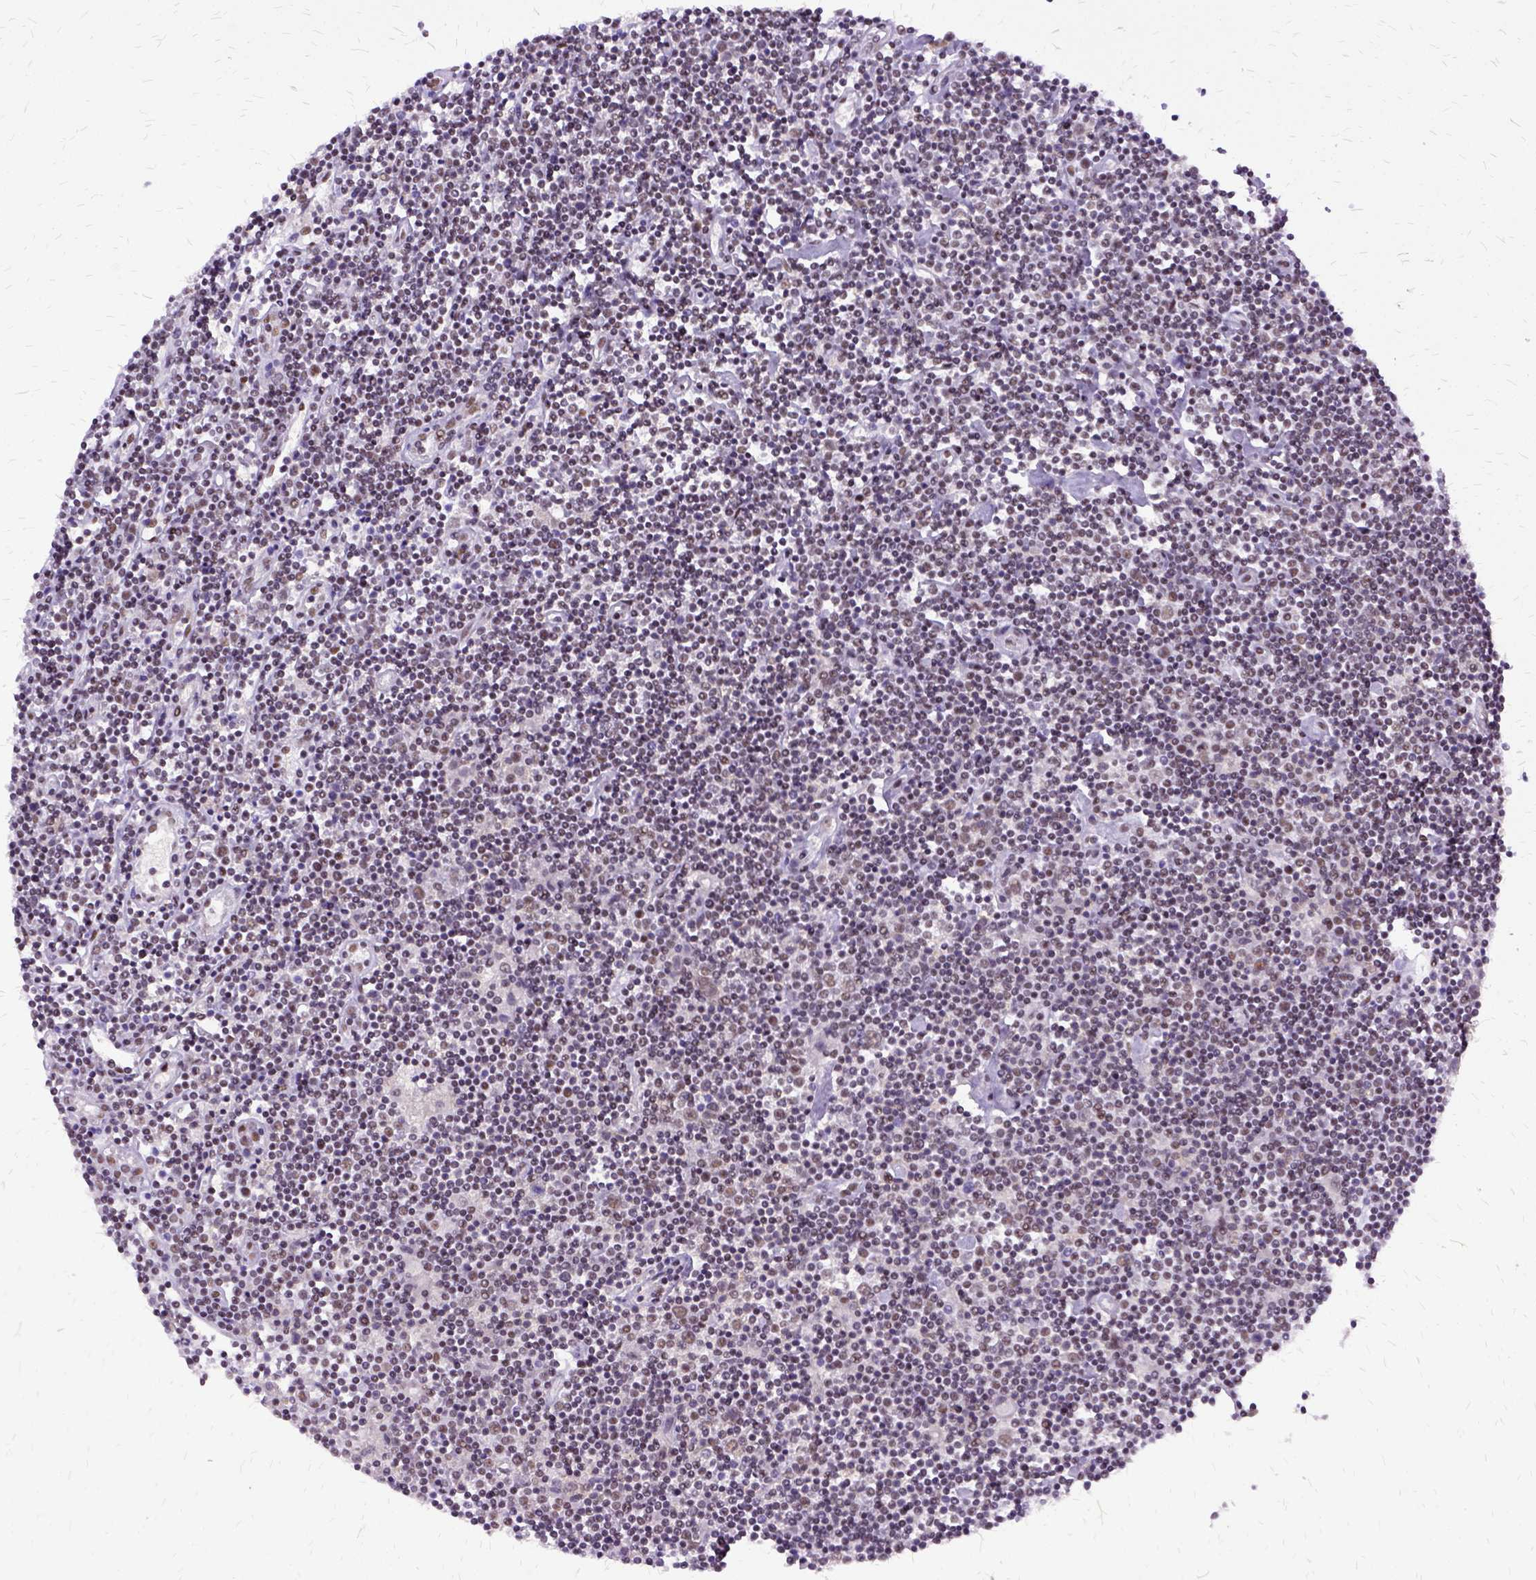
{"staining": {"intensity": "moderate", "quantity": ">75%", "location": "nuclear"}, "tissue": "lymphoma", "cell_type": "Tumor cells", "image_type": "cancer", "snomed": [{"axis": "morphology", "description": "Hodgkin's disease, NOS"}, {"axis": "topography", "description": "Lymph node"}], "caption": "Protein expression analysis of human lymphoma reveals moderate nuclear expression in about >75% of tumor cells.", "gene": "SETD1A", "patient": {"sex": "male", "age": 40}}